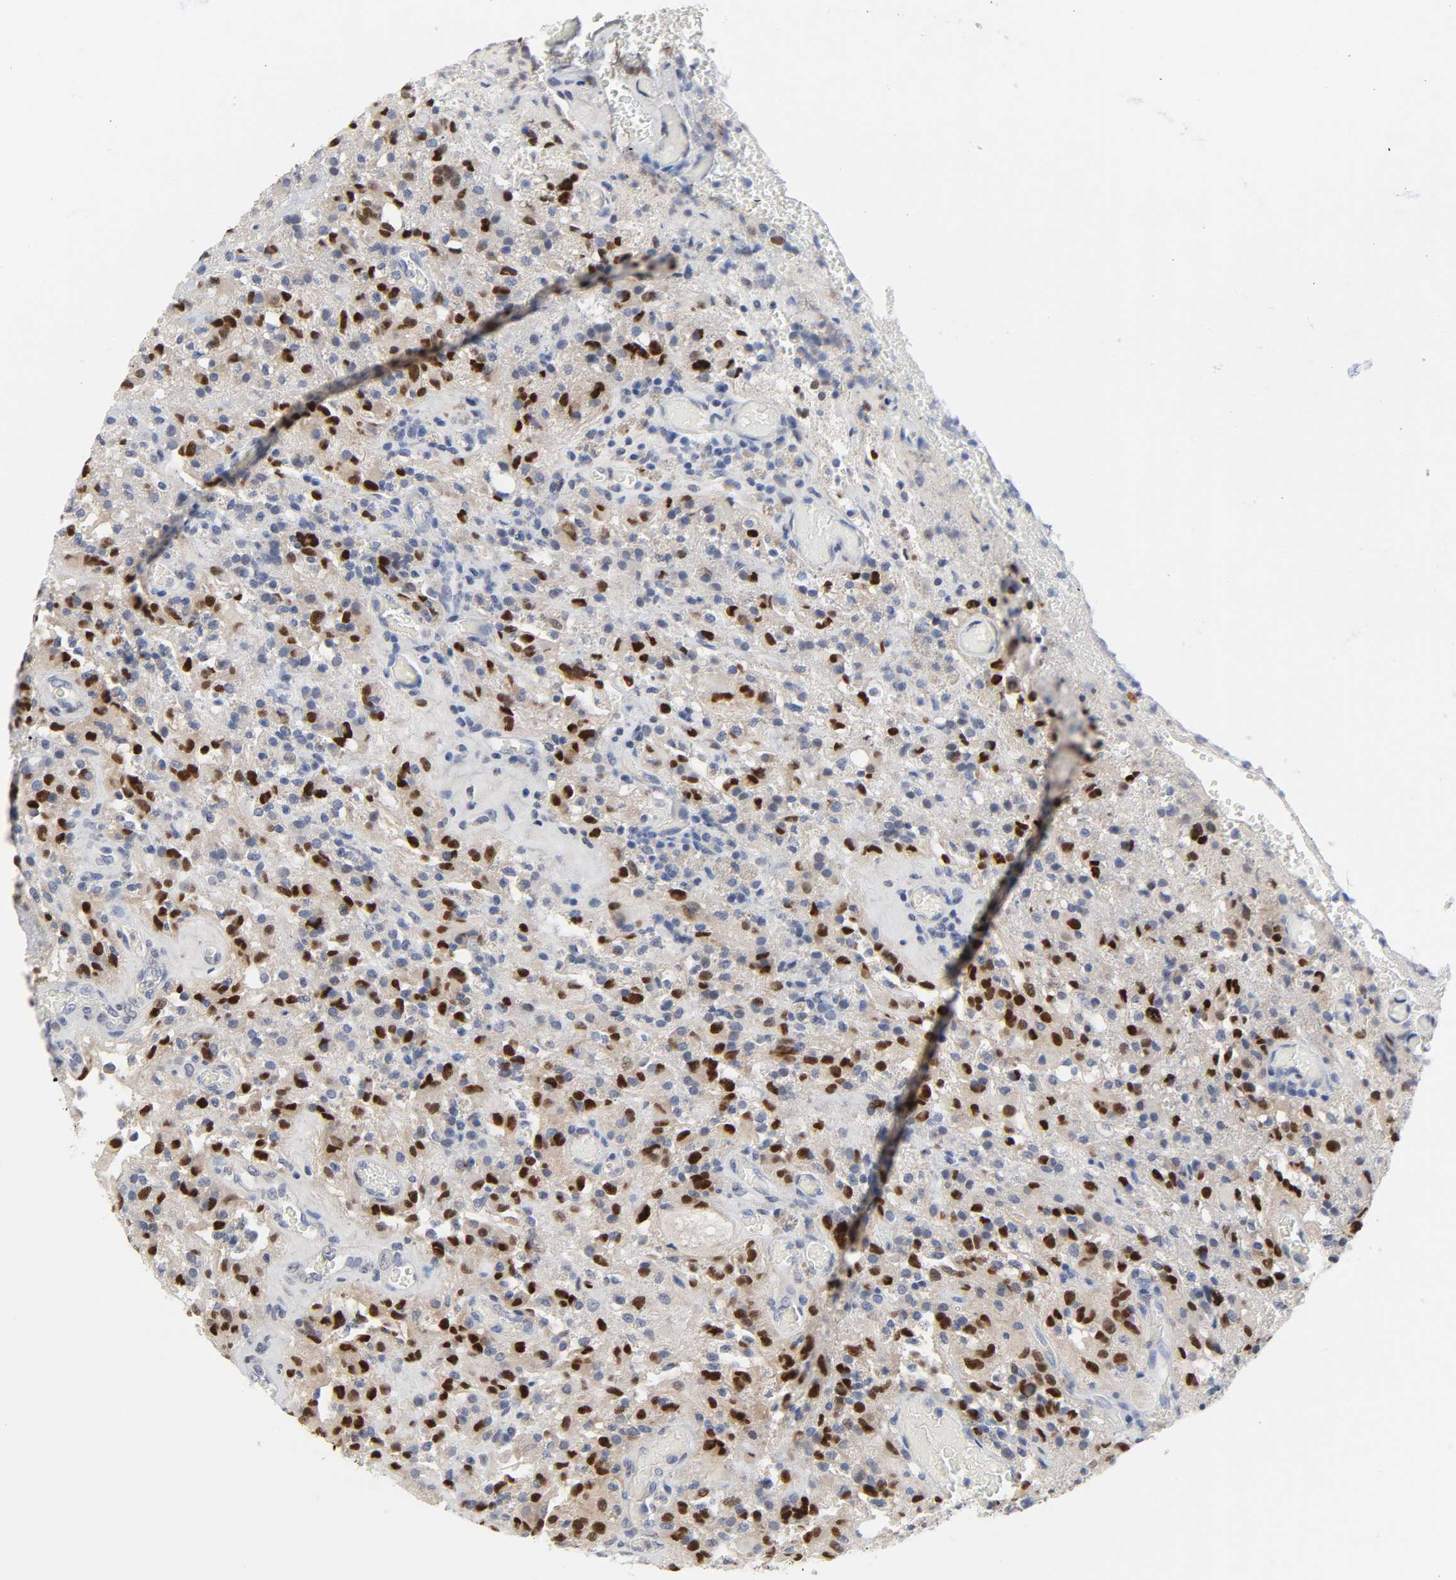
{"staining": {"intensity": "strong", "quantity": "25%-75%", "location": "nuclear"}, "tissue": "glioma", "cell_type": "Tumor cells", "image_type": "cancer", "snomed": [{"axis": "morphology", "description": "Normal tissue, NOS"}, {"axis": "morphology", "description": "Glioma, malignant, High grade"}, {"axis": "topography", "description": "Cerebral cortex"}], "caption": "A histopathology image of human malignant glioma (high-grade) stained for a protein exhibits strong nuclear brown staining in tumor cells. (brown staining indicates protein expression, while blue staining denotes nuclei).", "gene": "SALL2", "patient": {"sex": "male", "age": 56}}